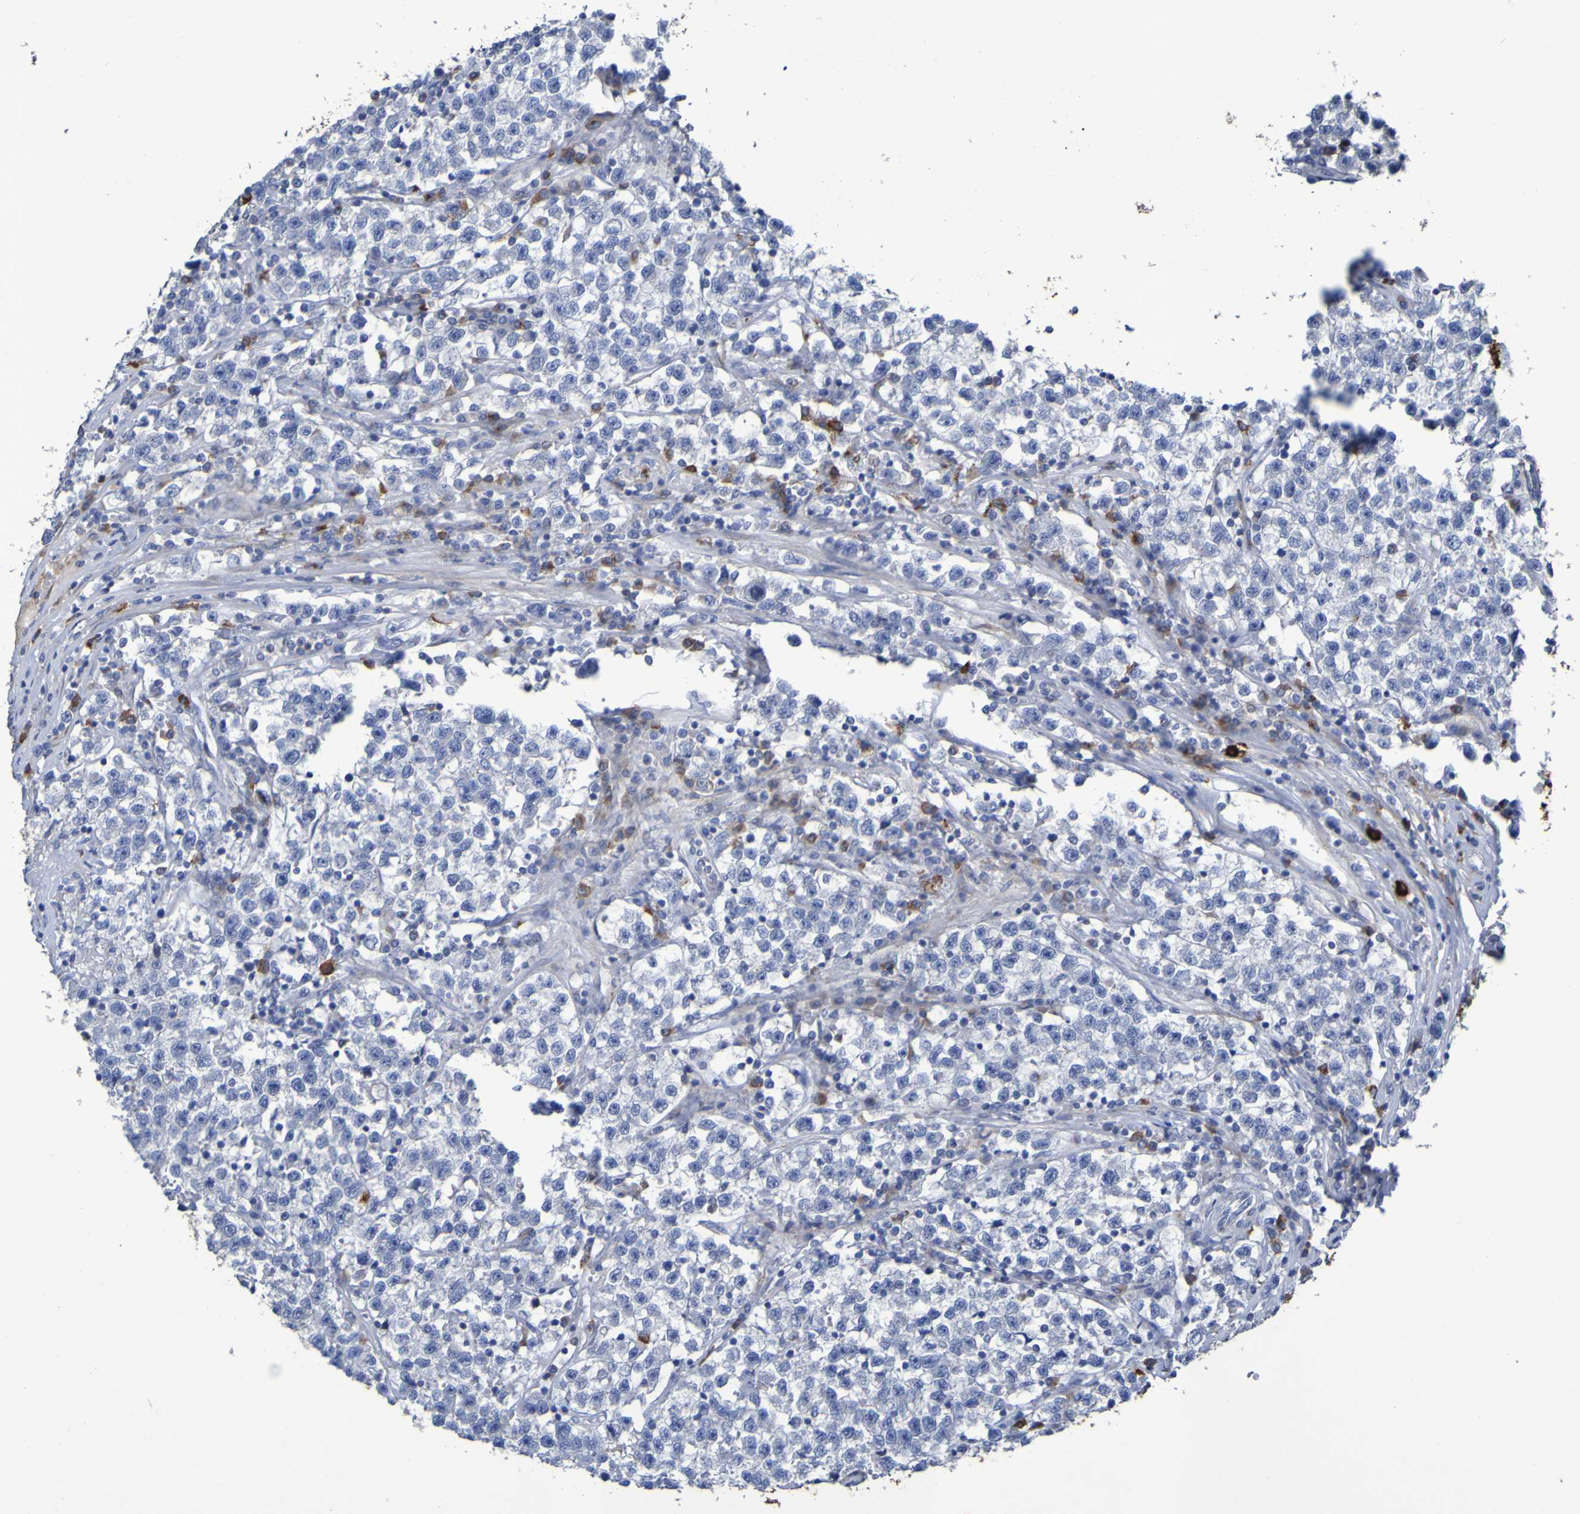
{"staining": {"intensity": "negative", "quantity": "none", "location": "none"}, "tissue": "testis cancer", "cell_type": "Tumor cells", "image_type": "cancer", "snomed": [{"axis": "morphology", "description": "Seminoma, NOS"}, {"axis": "topography", "description": "Testis"}], "caption": "Tumor cells show no significant protein expression in seminoma (testis).", "gene": "C11orf24", "patient": {"sex": "male", "age": 22}}